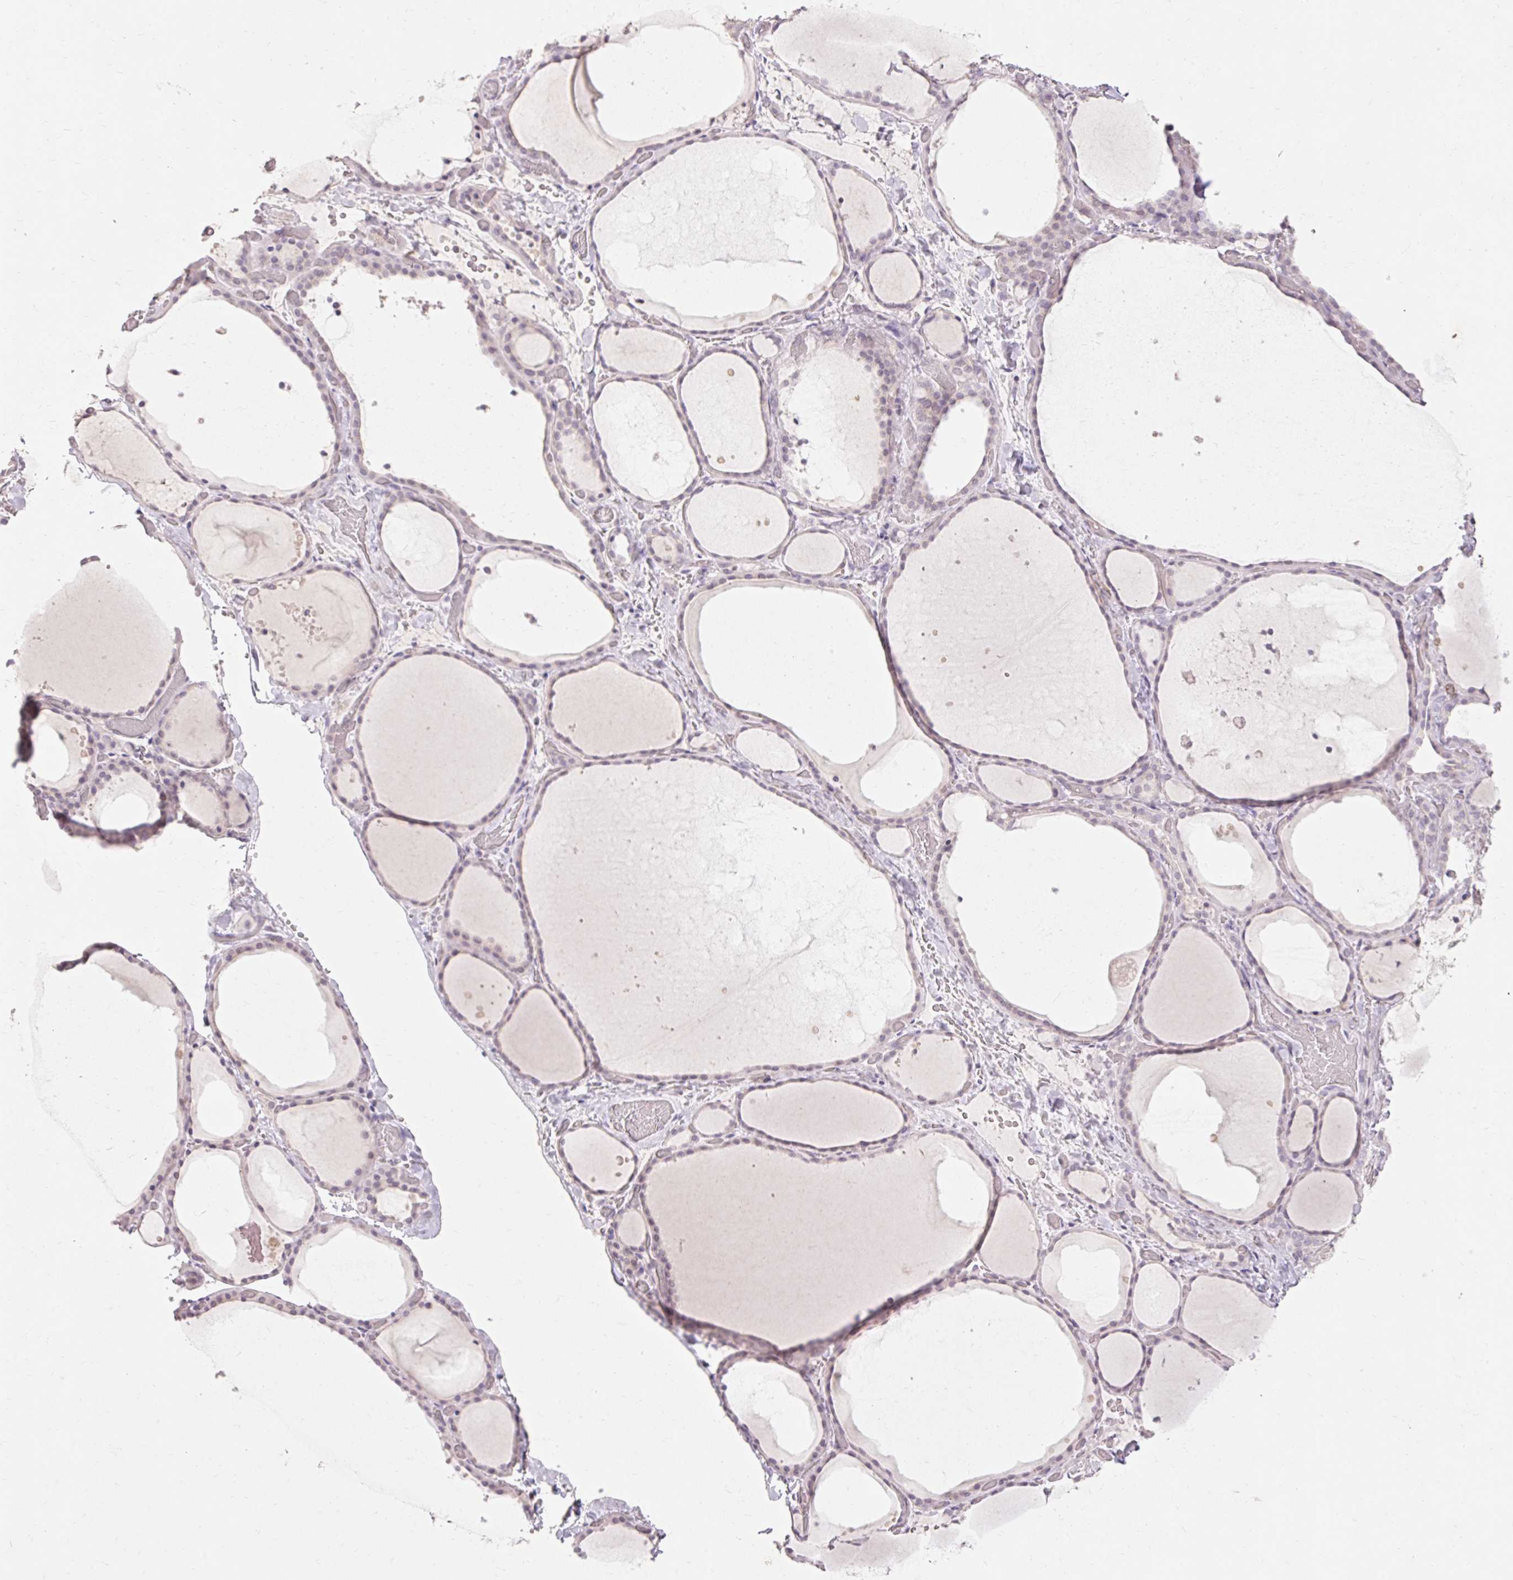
{"staining": {"intensity": "negative", "quantity": "none", "location": "none"}, "tissue": "thyroid gland", "cell_type": "Glandular cells", "image_type": "normal", "snomed": [{"axis": "morphology", "description": "Normal tissue, NOS"}, {"axis": "topography", "description": "Thyroid gland"}], "caption": "The immunohistochemistry (IHC) histopathology image has no significant positivity in glandular cells of thyroid gland. (DAB (3,3'-diaminobenzidine) IHC, high magnification).", "gene": "SKP2", "patient": {"sex": "female", "age": 36}}